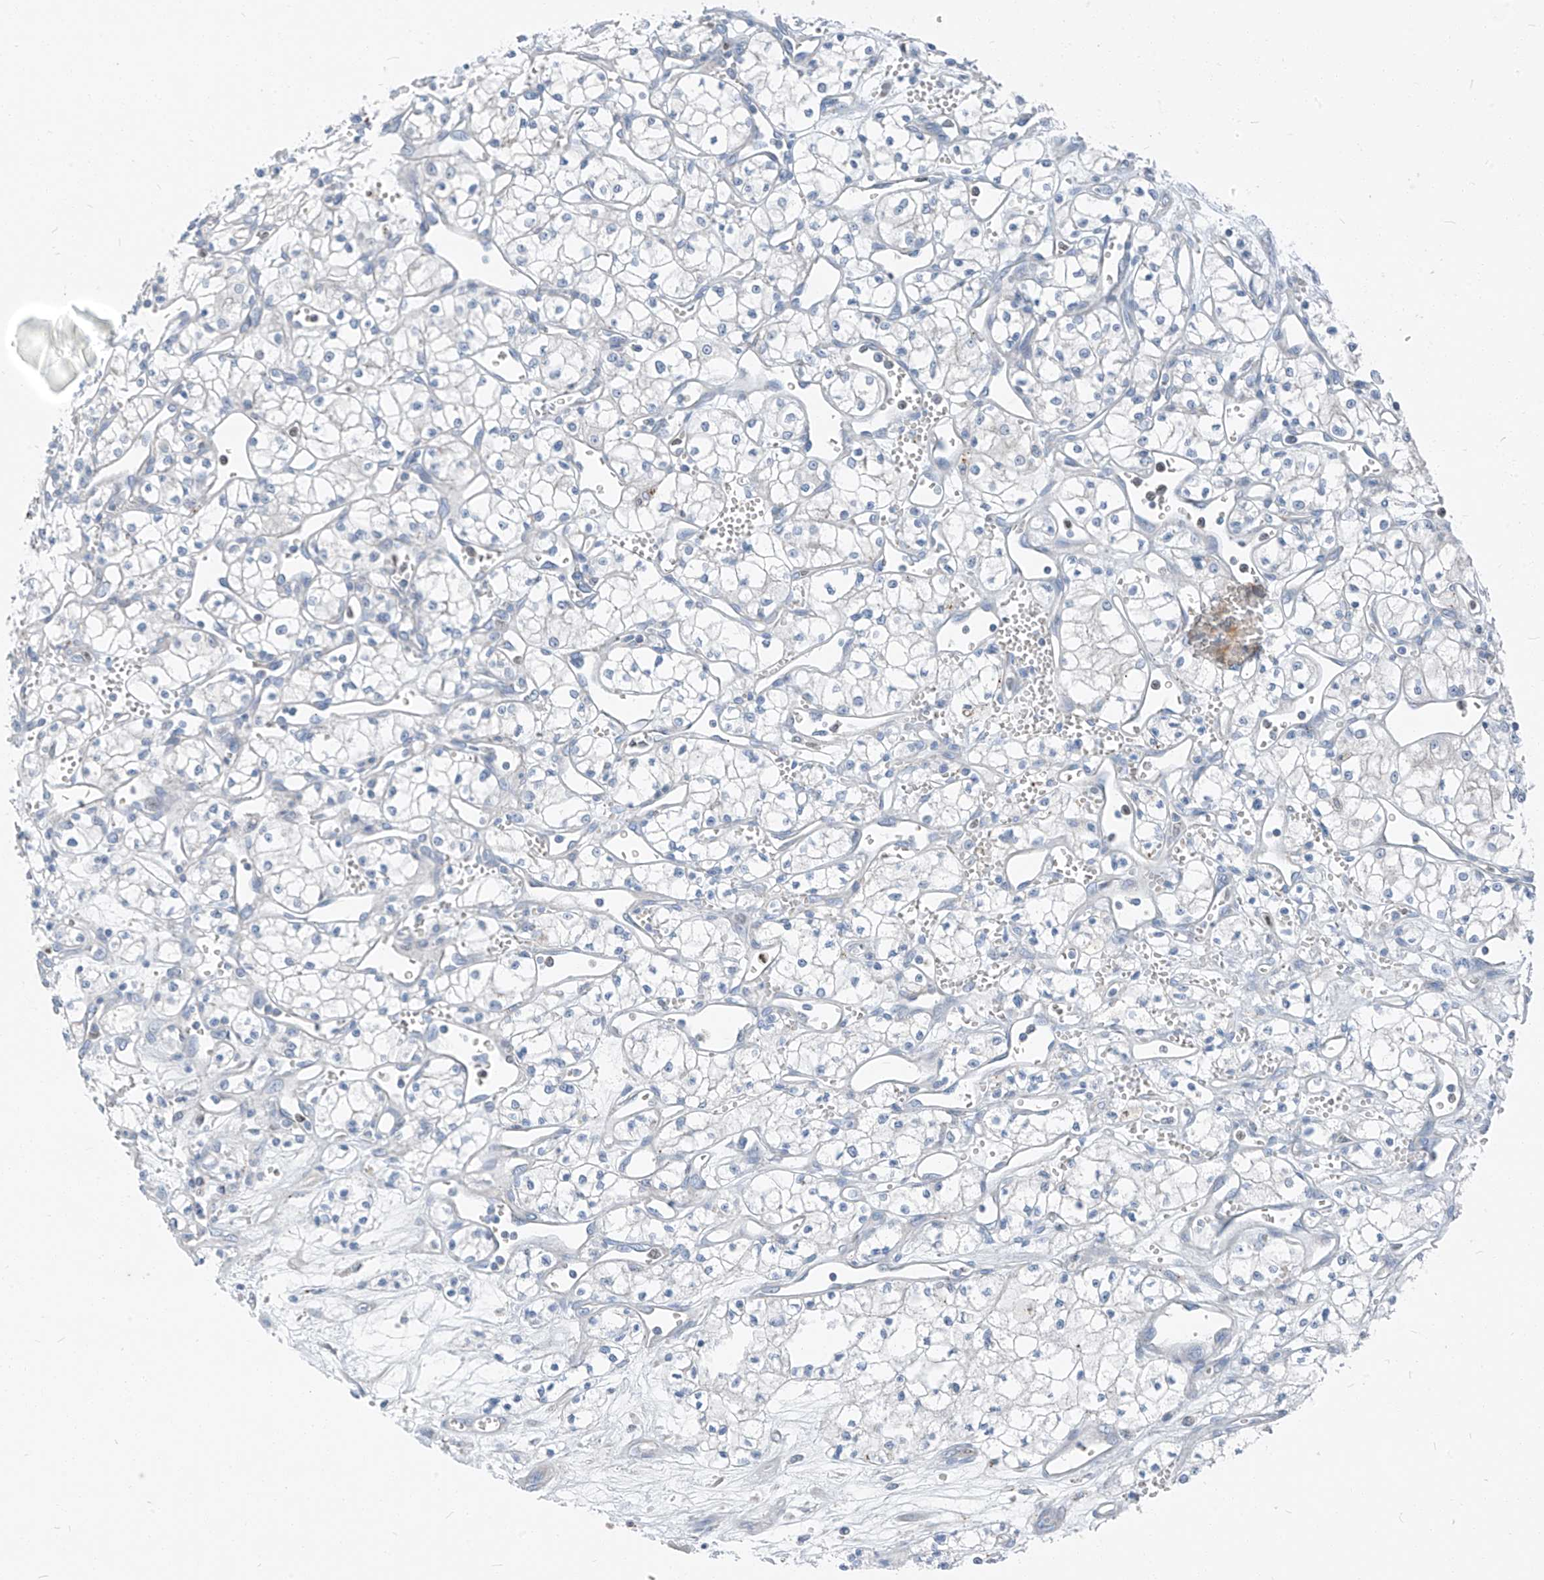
{"staining": {"intensity": "negative", "quantity": "none", "location": "none"}, "tissue": "renal cancer", "cell_type": "Tumor cells", "image_type": "cancer", "snomed": [{"axis": "morphology", "description": "Adenocarcinoma, NOS"}, {"axis": "topography", "description": "Kidney"}], "caption": "This is an IHC histopathology image of renal cancer. There is no staining in tumor cells.", "gene": "CHMP2B", "patient": {"sex": "male", "age": 59}}